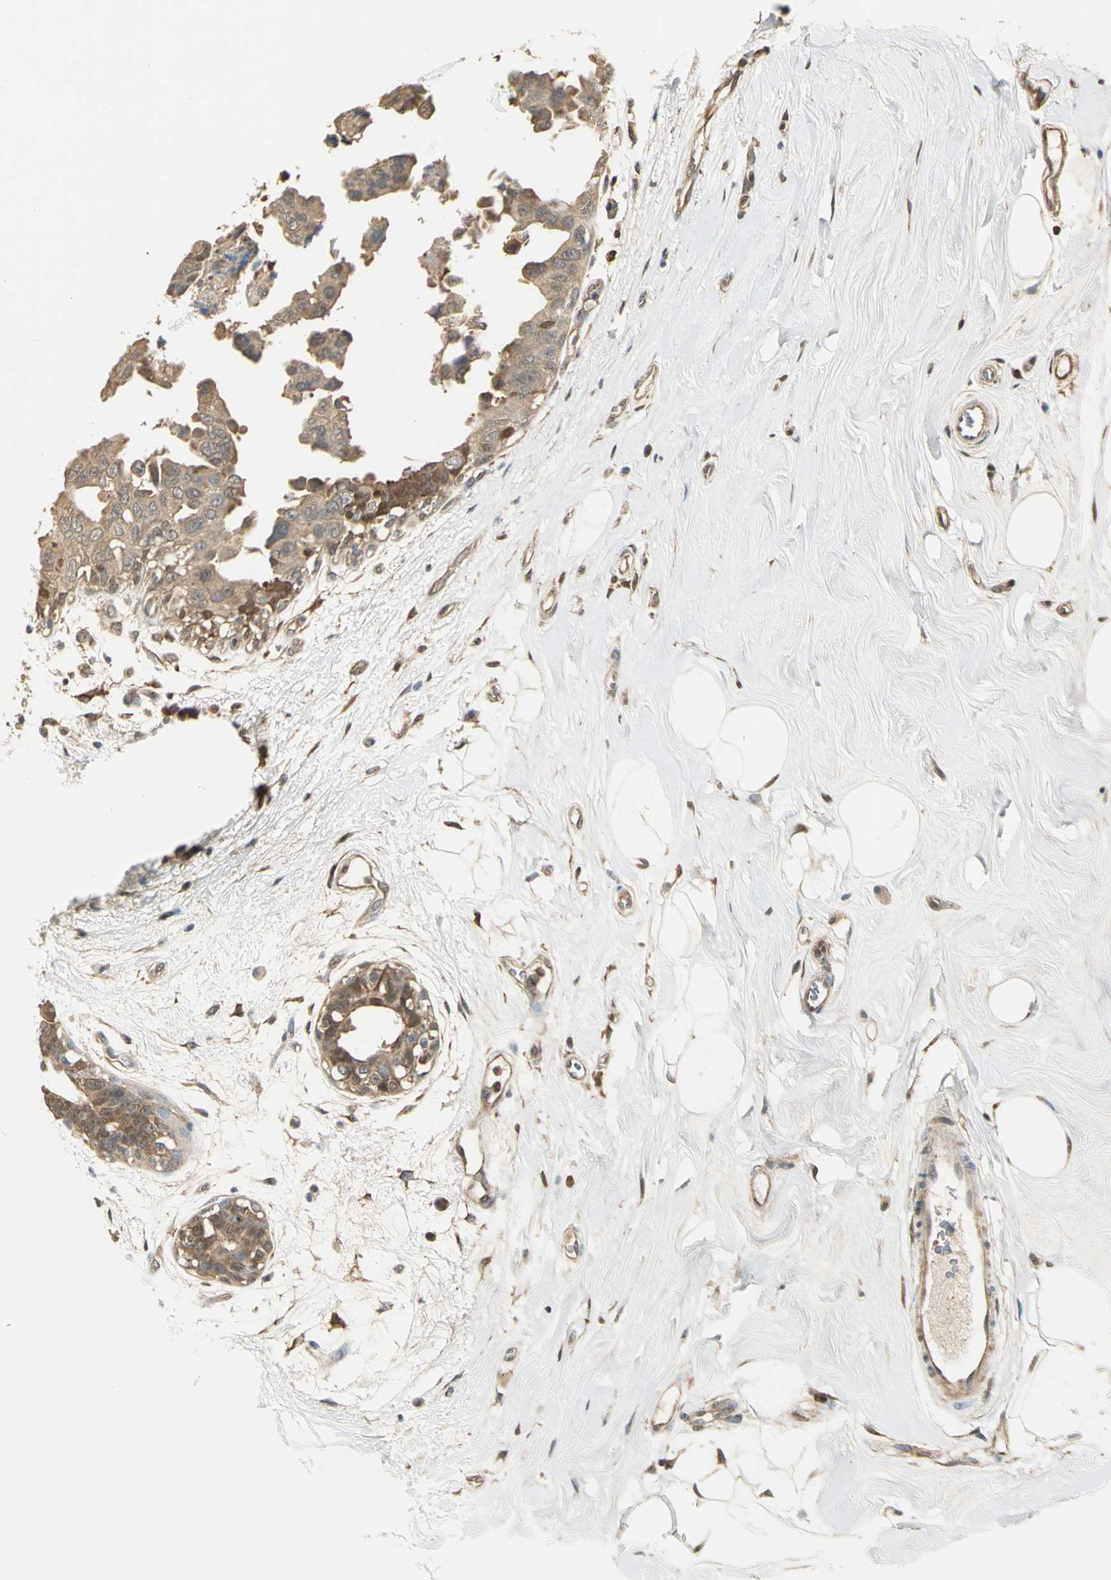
{"staining": {"intensity": "moderate", "quantity": ">75%", "location": "cytoplasmic/membranous,nuclear"}, "tissue": "breast cancer", "cell_type": "Tumor cells", "image_type": "cancer", "snomed": [{"axis": "morphology", "description": "Duct carcinoma"}, {"axis": "topography", "description": "Breast"}], "caption": "Infiltrating ductal carcinoma (breast) tissue shows moderate cytoplasmic/membranous and nuclear expression in about >75% of tumor cells", "gene": "PARK7", "patient": {"sex": "female", "age": 40}}